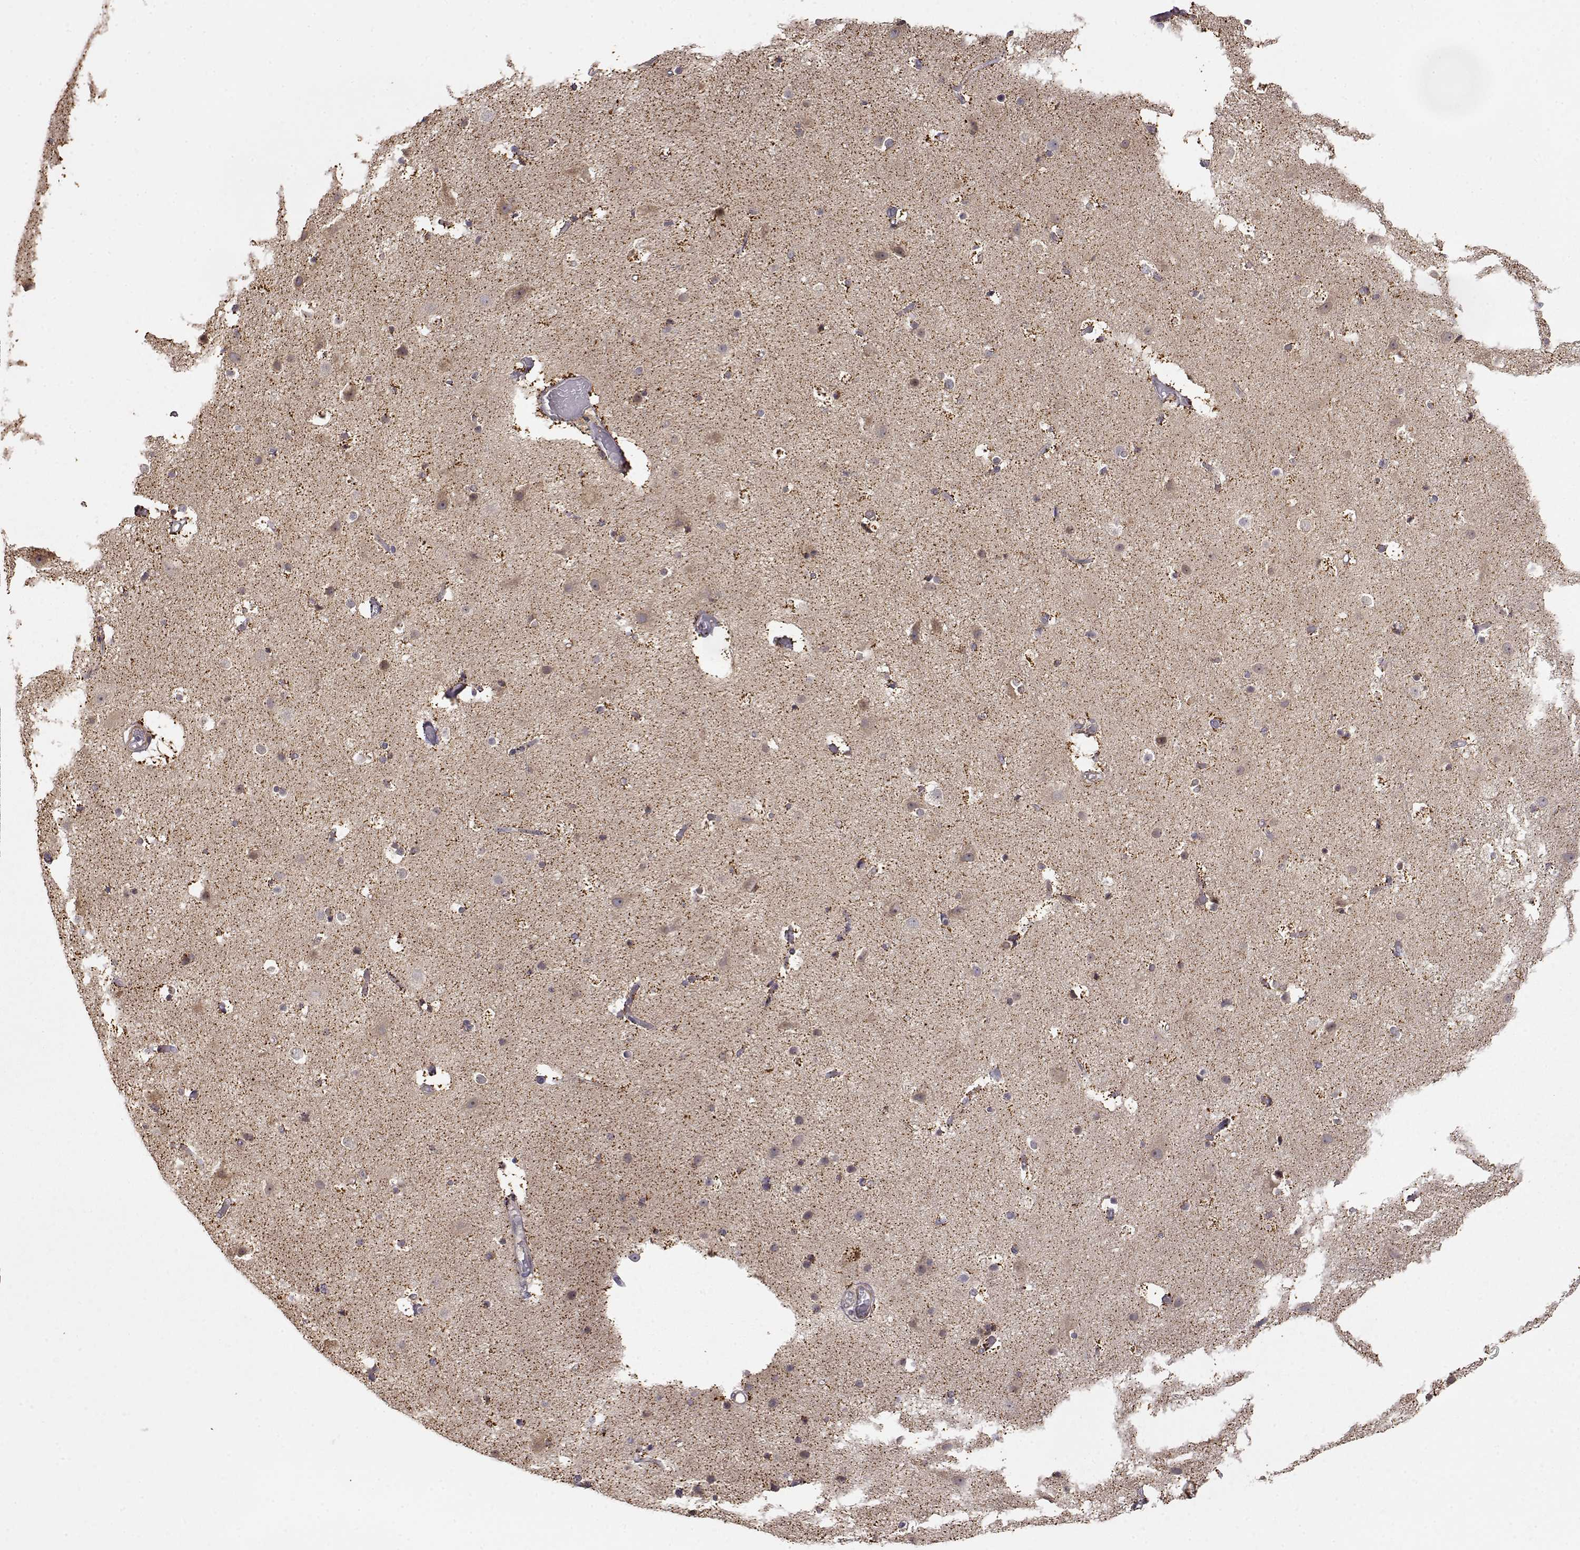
{"staining": {"intensity": "negative", "quantity": "none", "location": "none"}, "tissue": "cerebral cortex", "cell_type": "Endothelial cells", "image_type": "normal", "snomed": [{"axis": "morphology", "description": "Normal tissue, NOS"}, {"axis": "topography", "description": "Cerebral cortex"}], "caption": "Immunohistochemistry of unremarkable cerebral cortex demonstrates no expression in endothelial cells. (DAB immunohistochemistry (IHC) visualized using brightfield microscopy, high magnification).", "gene": "PAIP1", "patient": {"sex": "female", "age": 52}}